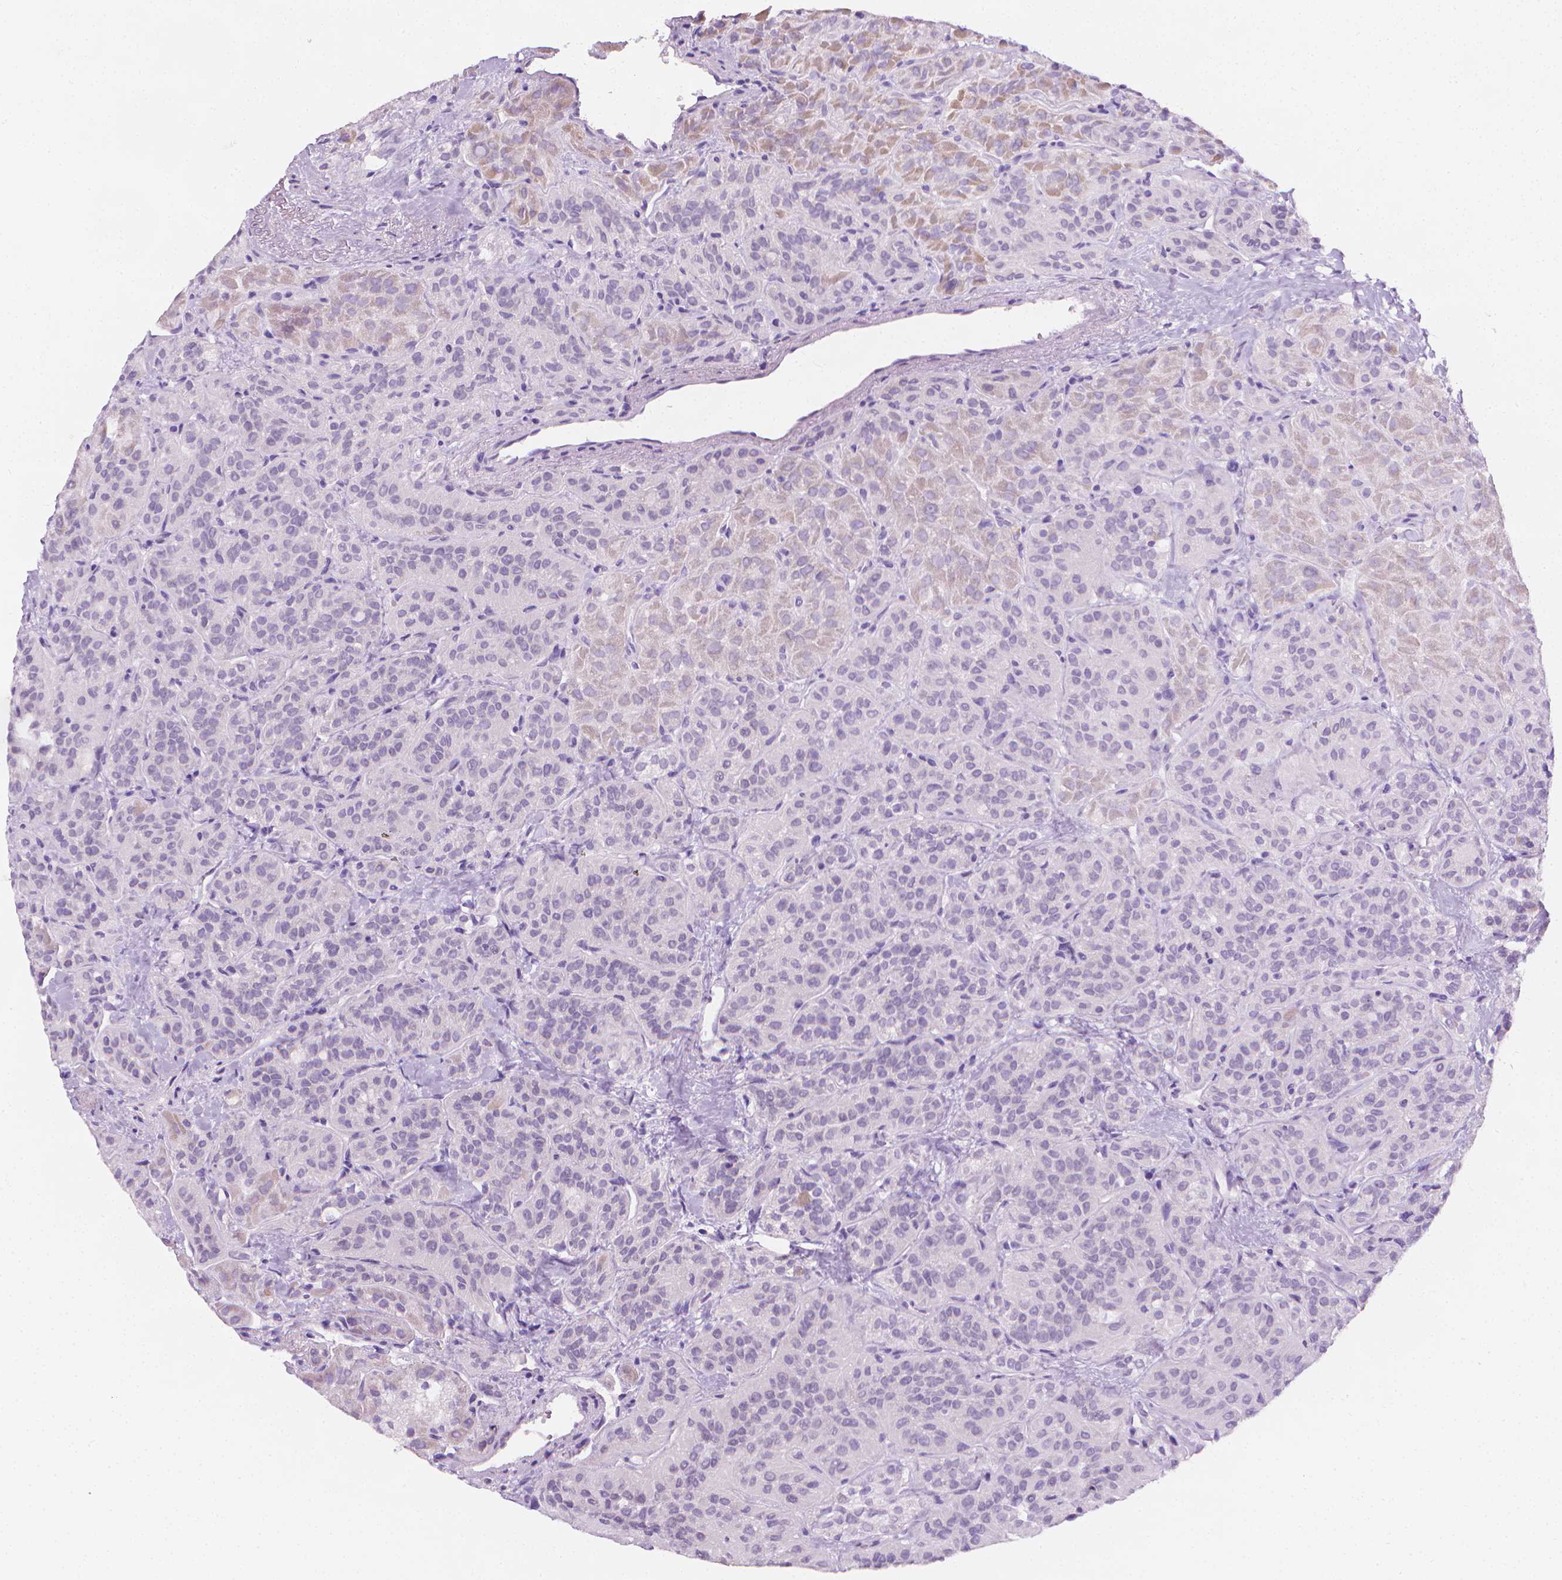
{"staining": {"intensity": "moderate", "quantity": "<25%", "location": "cytoplasmic/membranous"}, "tissue": "thyroid cancer", "cell_type": "Tumor cells", "image_type": "cancer", "snomed": [{"axis": "morphology", "description": "Papillary adenocarcinoma, NOS"}, {"axis": "topography", "description": "Thyroid gland"}], "caption": "Brown immunohistochemical staining in thyroid papillary adenocarcinoma demonstrates moderate cytoplasmic/membranous positivity in approximately <25% of tumor cells.", "gene": "DCAF8L1", "patient": {"sex": "female", "age": 45}}